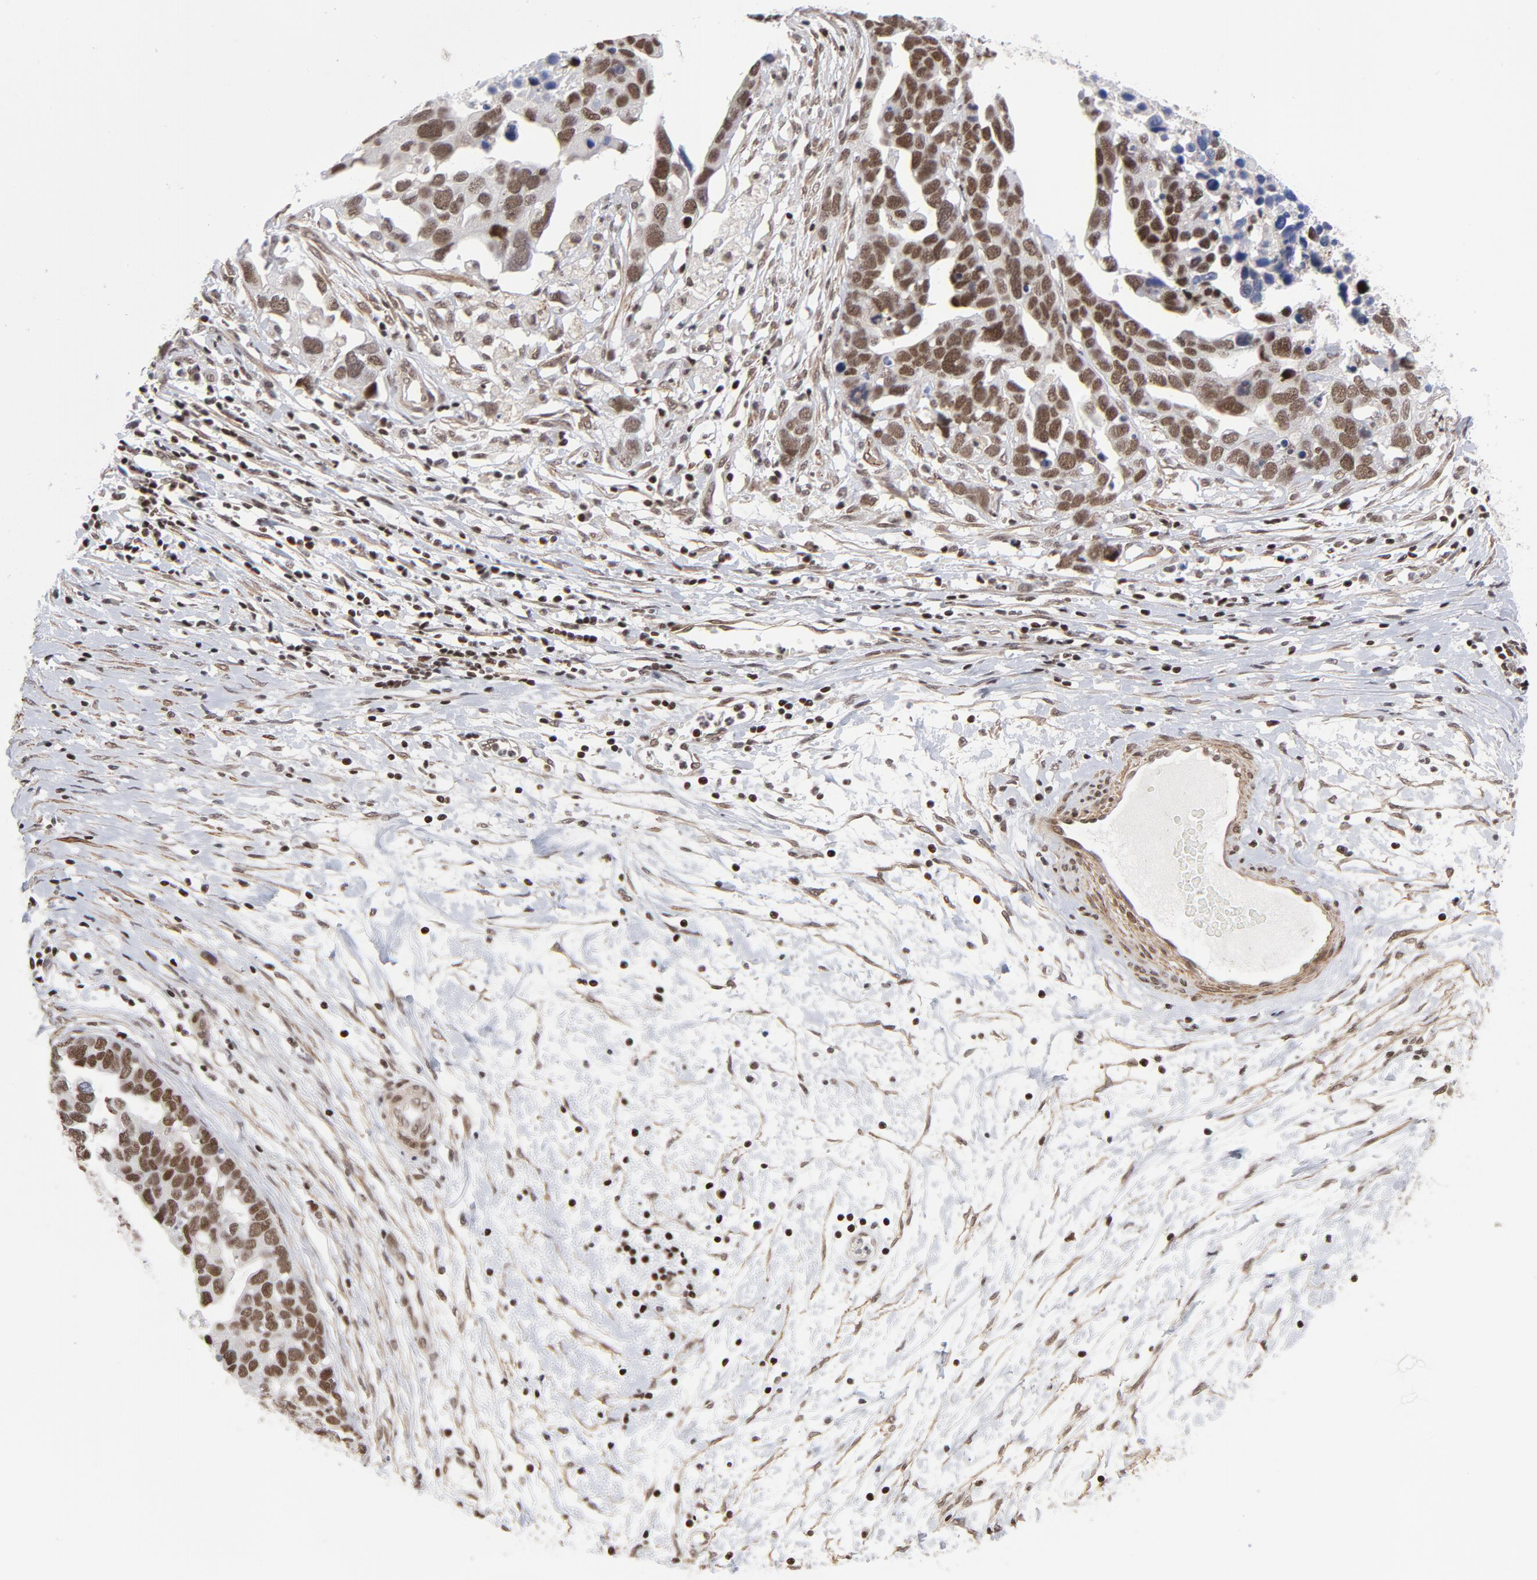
{"staining": {"intensity": "strong", "quantity": ">75%", "location": "nuclear"}, "tissue": "ovarian cancer", "cell_type": "Tumor cells", "image_type": "cancer", "snomed": [{"axis": "morphology", "description": "Cystadenocarcinoma, serous, NOS"}, {"axis": "topography", "description": "Ovary"}], "caption": "Ovarian cancer stained with a protein marker demonstrates strong staining in tumor cells.", "gene": "CTCF", "patient": {"sex": "female", "age": 54}}